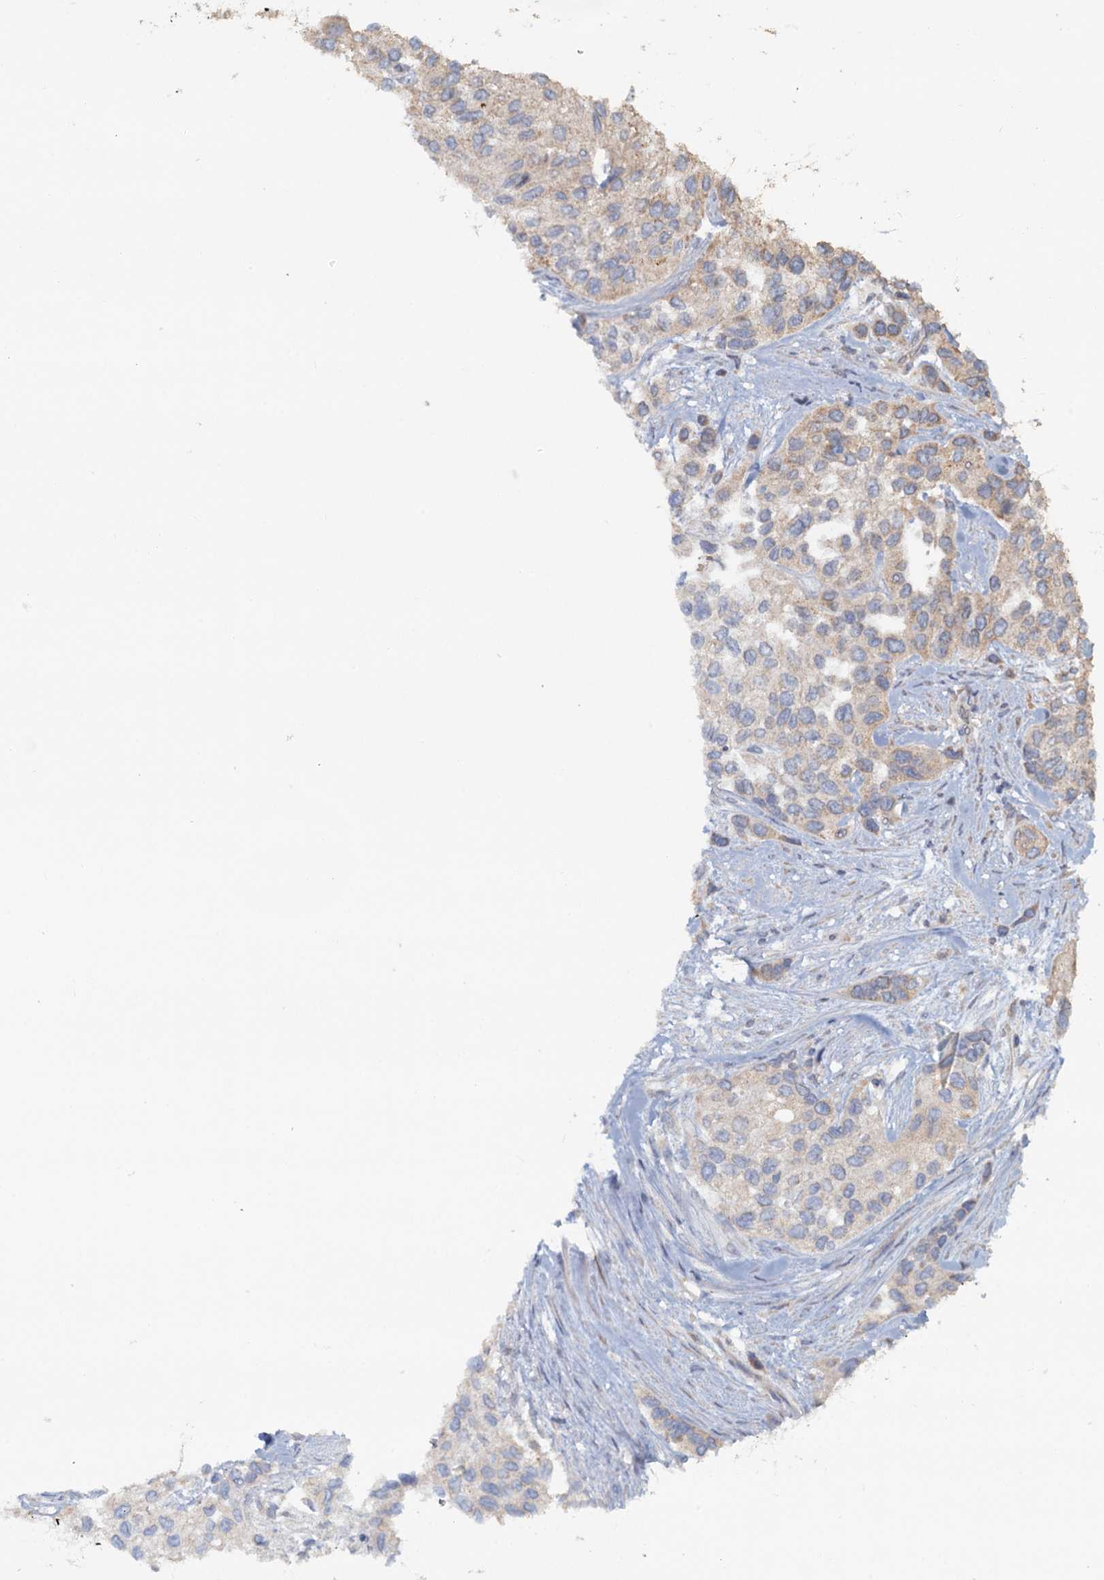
{"staining": {"intensity": "negative", "quantity": "none", "location": "none"}, "tissue": "urothelial cancer", "cell_type": "Tumor cells", "image_type": "cancer", "snomed": [{"axis": "morphology", "description": "Normal tissue, NOS"}, {"axis": "morphology", "description": "Urothelial carcinoma, High grade"}, {"axis": "topography", "description": "Vascular tissue"}, {"axis": "topography", "description": "Urinary bladder"}], "caption": "Image shows no significant protein positivity in tumor cells of urothelial cancer.", "gene": "FUNDC1", "patient": {"sex": "female", "age": 56}}